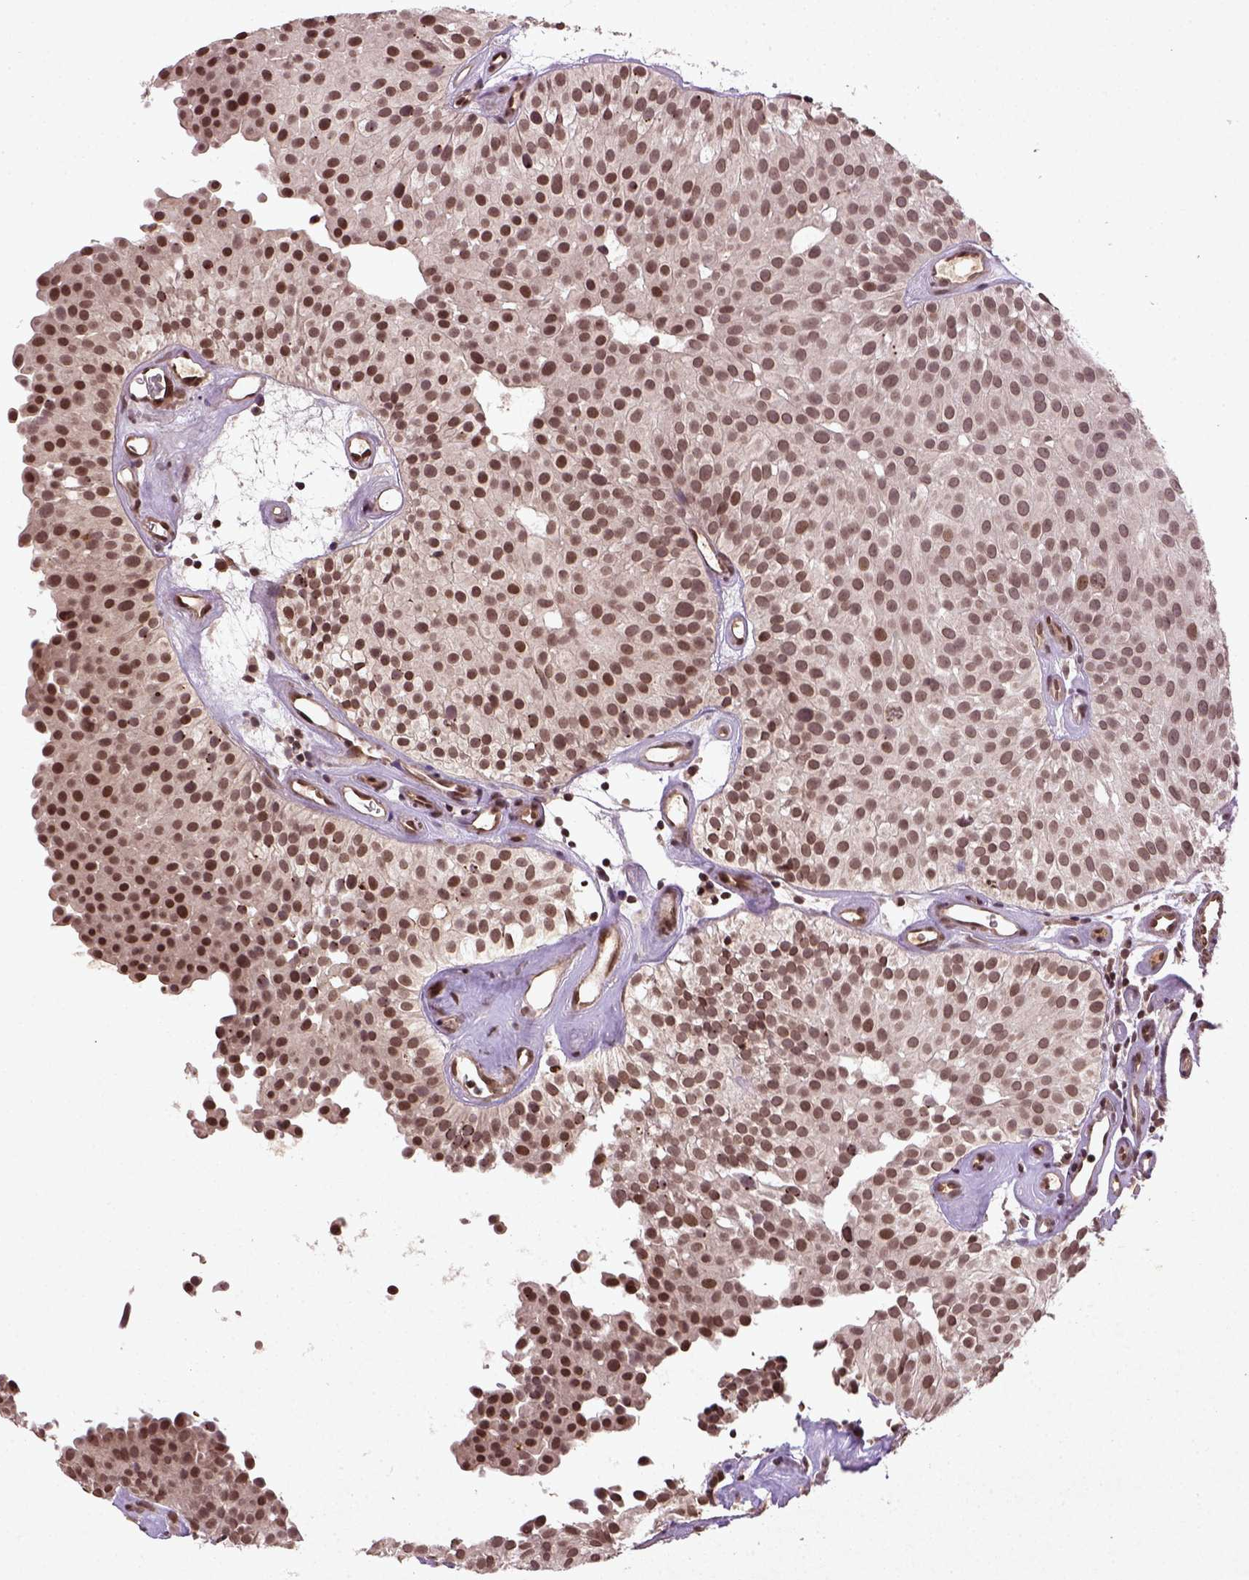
{"staining": {"intensity": "moderate", "quantity": ">75%", "location": "nuclear"}, "tissue": "urothelial cancer", "cell_type": "Tumor cells", "image_type": "cancer", "snomed": [{"axis": "morphology", "description": "Urothelial carcinoma, Low grade"}, {"axis": "topography", "description": "Urinary bladder"}], "caption": "This is an image of immunohistochemistry (IHC) staining of urothelial cancer, which shows moderate expression in the nuclear of tumor cells.", "gene": "BANF1", "patient": {"sex": "female", "age": 87}}